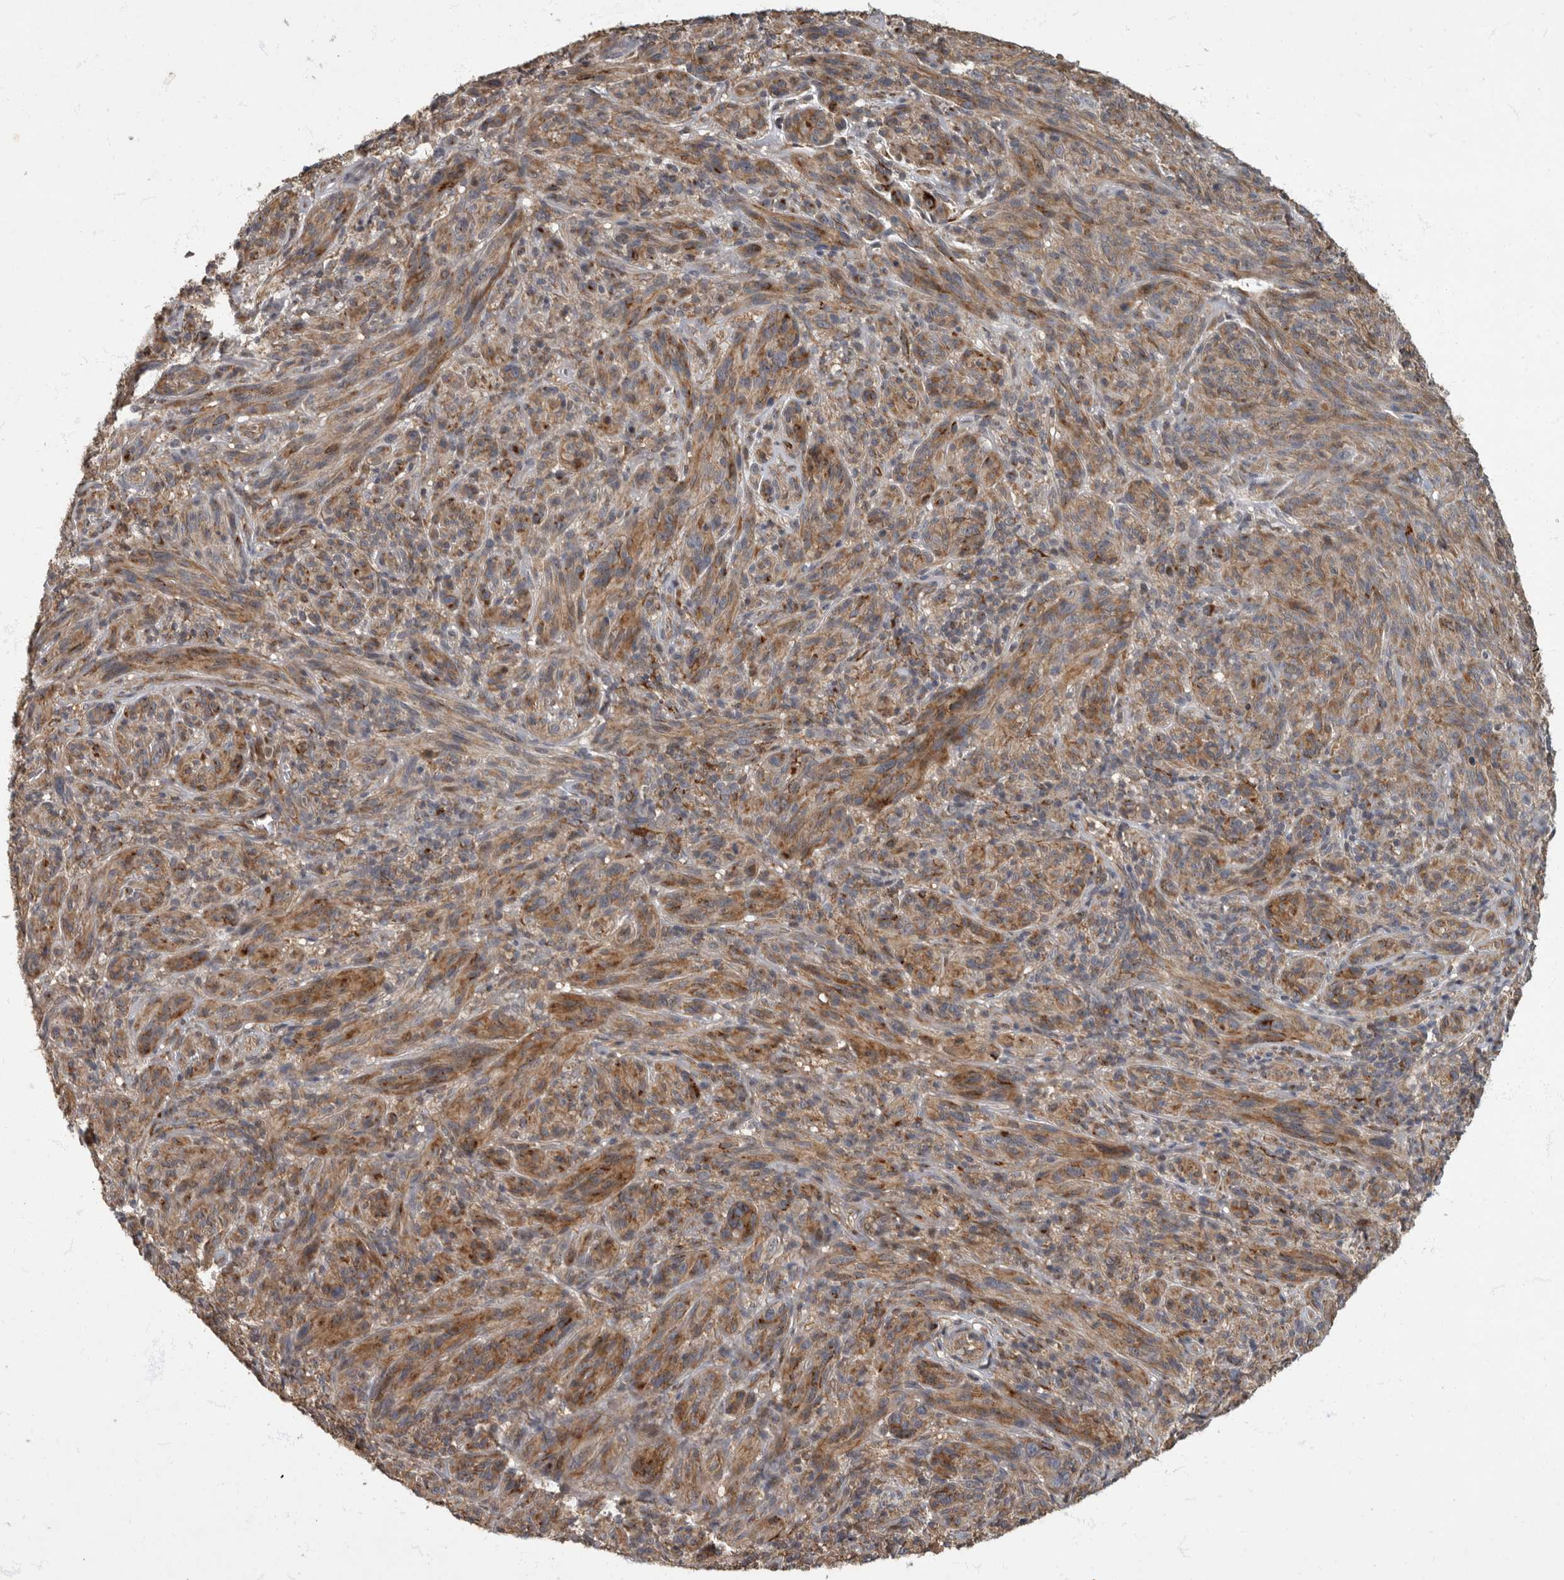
{"staining": {"intensity": "moderate", "quantity": ">75%", "location": "cytoplasmic/membranous"}, "tissue": "melanoma", "cell_type": "Tumor cells", "image_type": "cancer", "snomed": [{"axis": "morphology", "description": "Malignant melanoma, NOS"}, {"axis": "topography", "description": "Skin of head"}], "caption": "Immunohistochemistry (DAB (3,3'-diaminobenzidine)) staining of human melanoma reveals moderate cytoplasmic/membranous protein expression in about >75% of tumor cells. (brown staining indicates protein expression, while blue staining denotes nuclei).", "gene": "IQCK", "patient": {"sex": "male", "age": 96}}